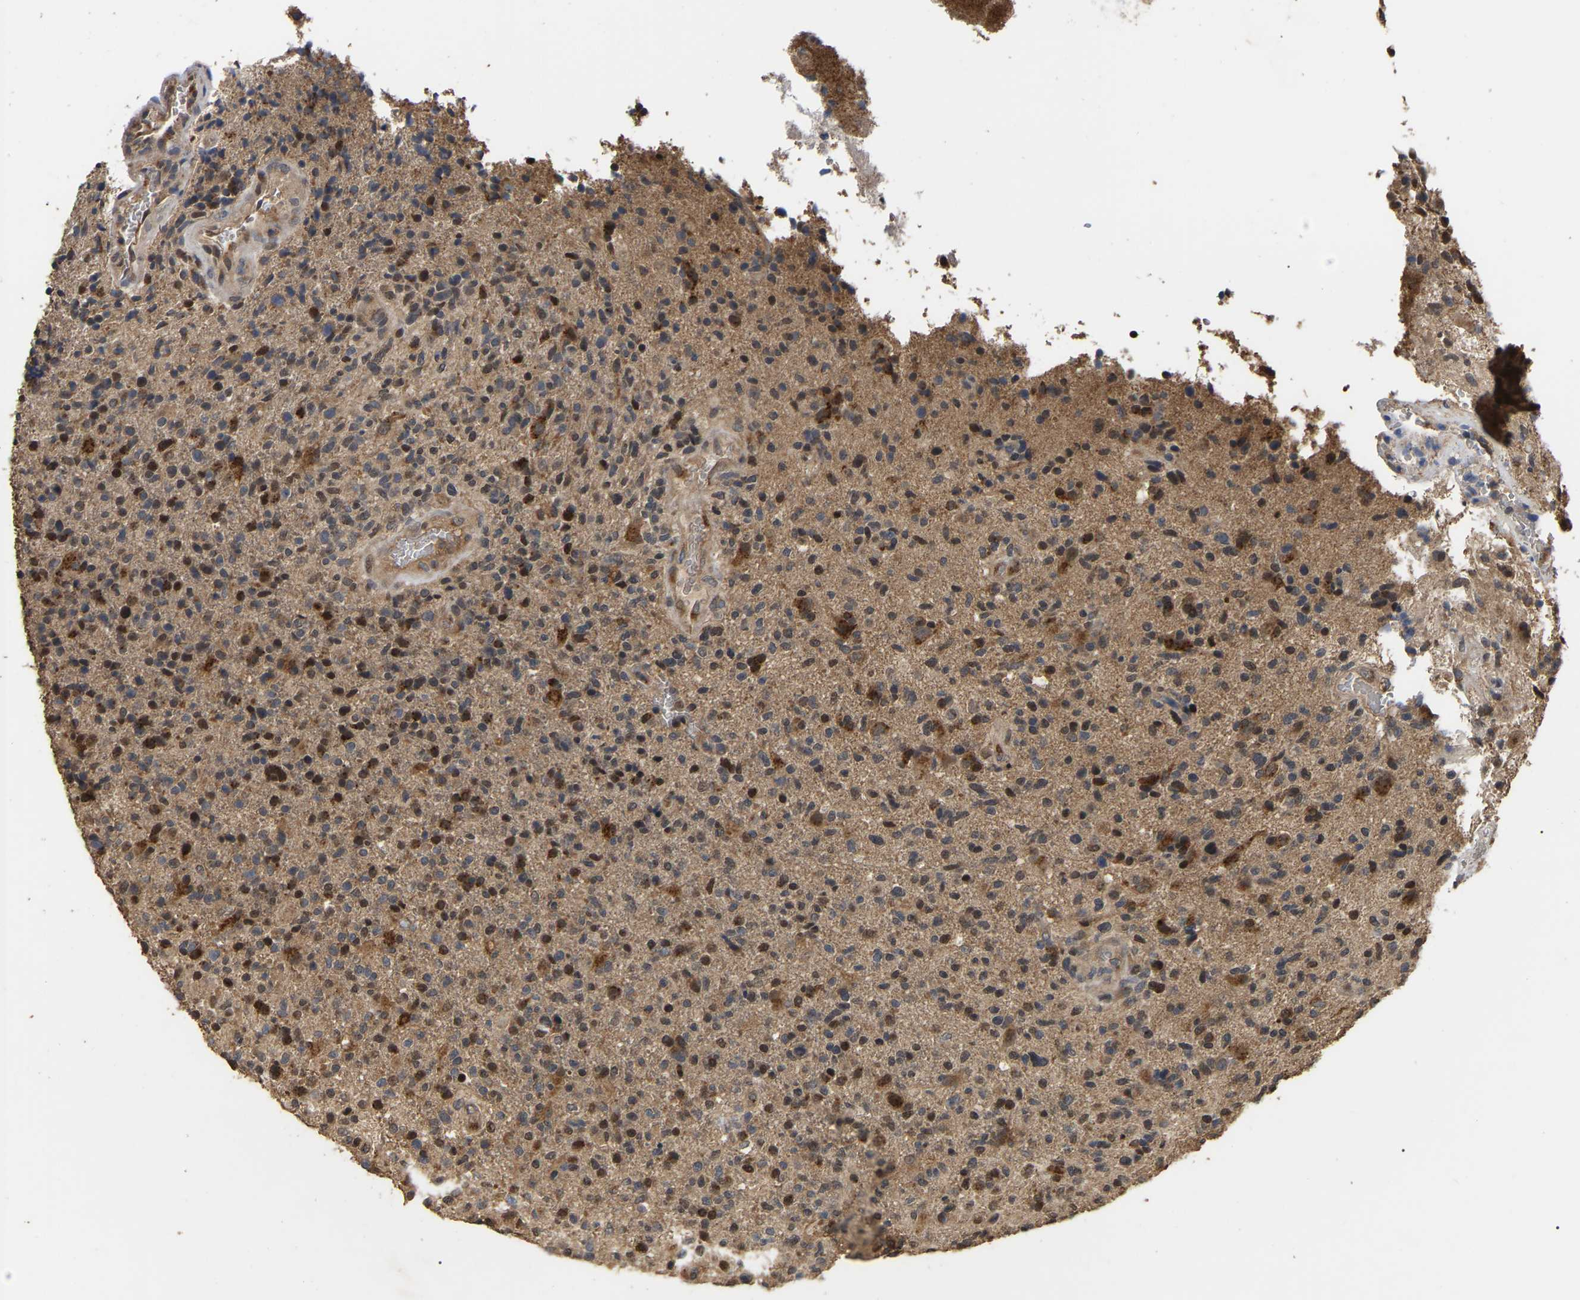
{"staining": {"intensity": "strong", "quantity": ">75%", "location": "cytoplasmic/membranous,nuclear"}, "tissue": "glioma", "cell_type": "Tumor cells", "image_type": "cancer", "snomed": [{"axis": "morphology", "description": "Glioma, malignant, High grade"}, {"axis": "topography", "description": "Brain"}], "caption": "A histopathology image showing strong cytoplasmic/membranous and nuclear expression in about >75% of tumor cells in malignant glioma (high-grade), as visualized by brown immunohistochemical staining.", "gene": "FAM219A", "patient": {"sex": "male", "age": 72}}